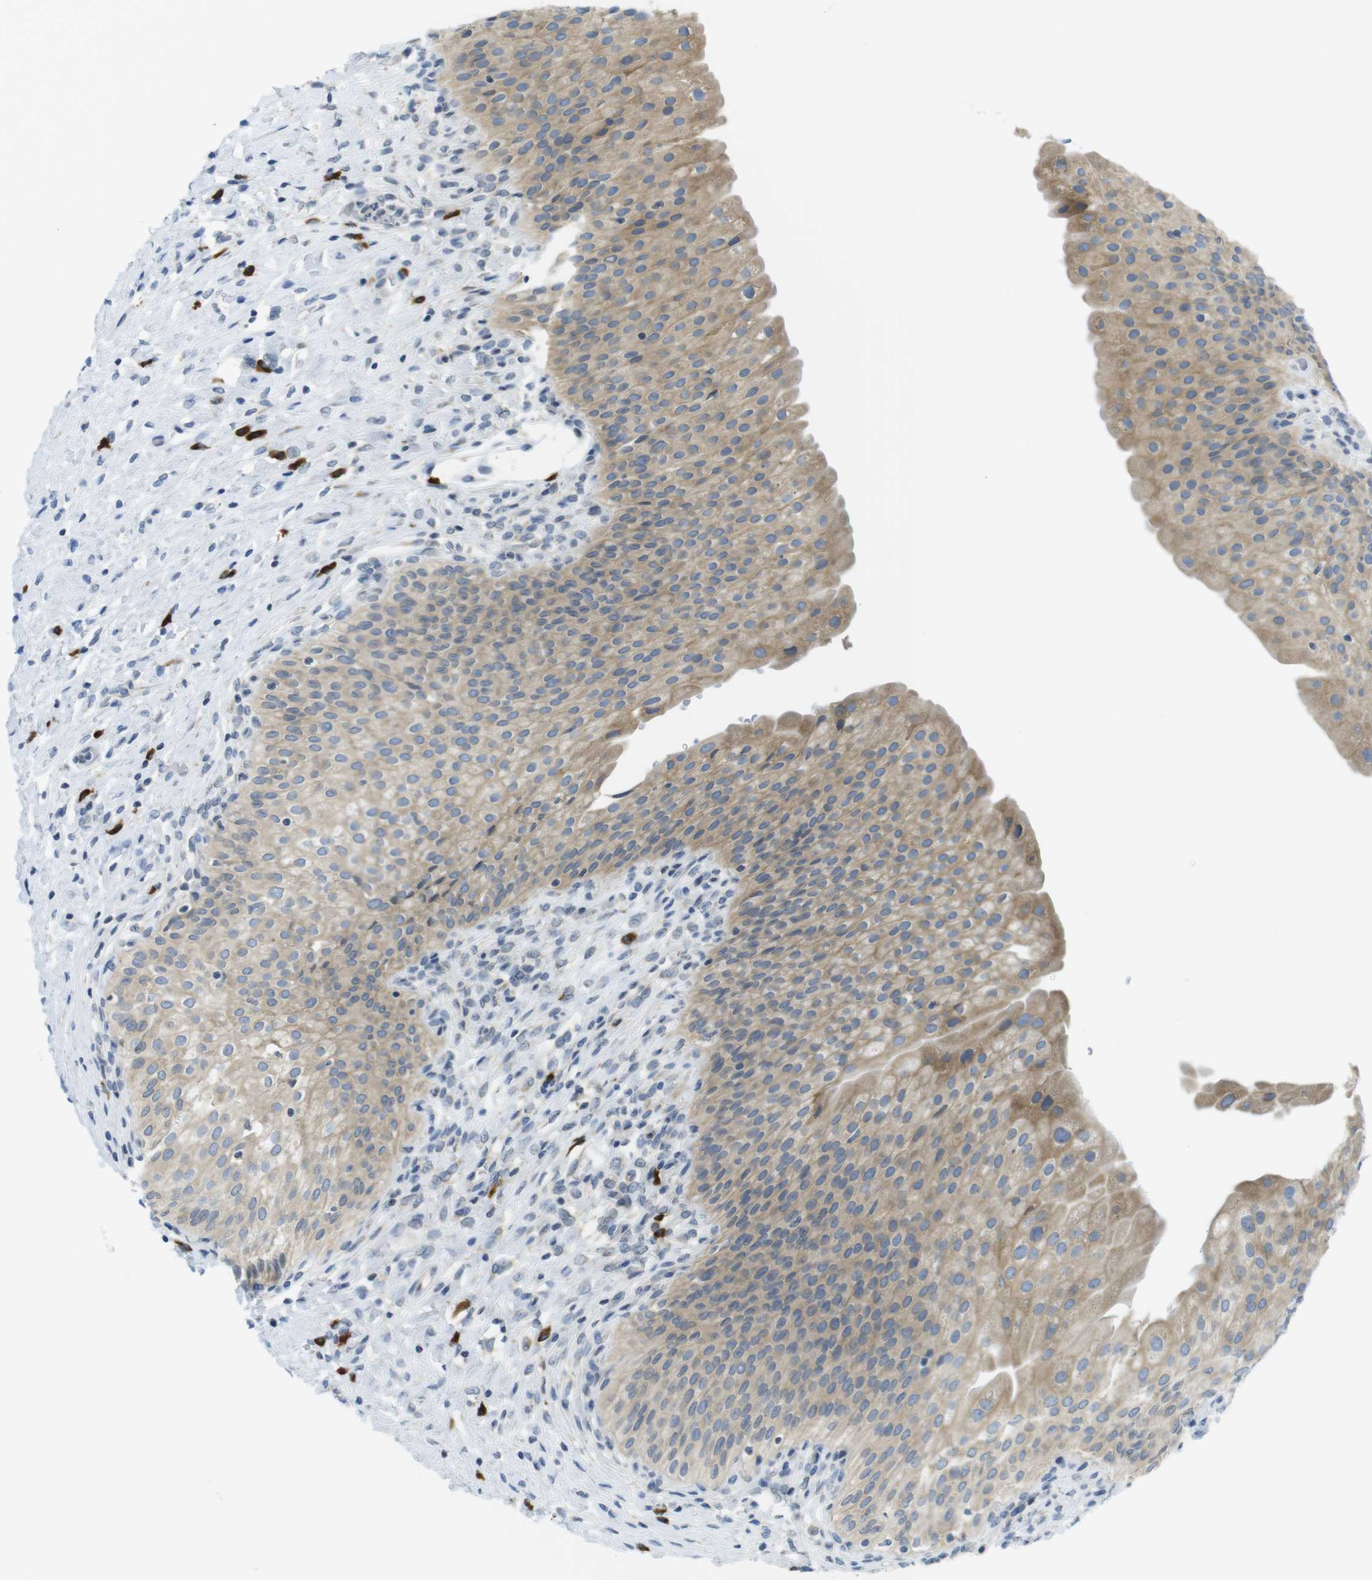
{"staining": {"intensity": "moderate", "quantity": ">75%", "location": "cytoplasmic/membranous"}, "tissue": "urinary bladder", "cell_type": "Urothelial cells", "image_type": "normal", "snomed": [{"axis": "morphology", "description": "Normal tissue, NOS"}, {"axis": "morphology", "description": "Urothelial carcinoma, High grade"}, {"axis": "topography", "description": "Urinary bladder"}], "caption": "Immunohistochemistry photomicrograph of benign human urinary bladder stained for a protein (brown), which shows medium levels of moderate cytoplasmic/membranous positivity in approximately >75% of urothelial cells.", "gene": "CLPTM1L", "patient": {"sex": "male", "age": 46}}